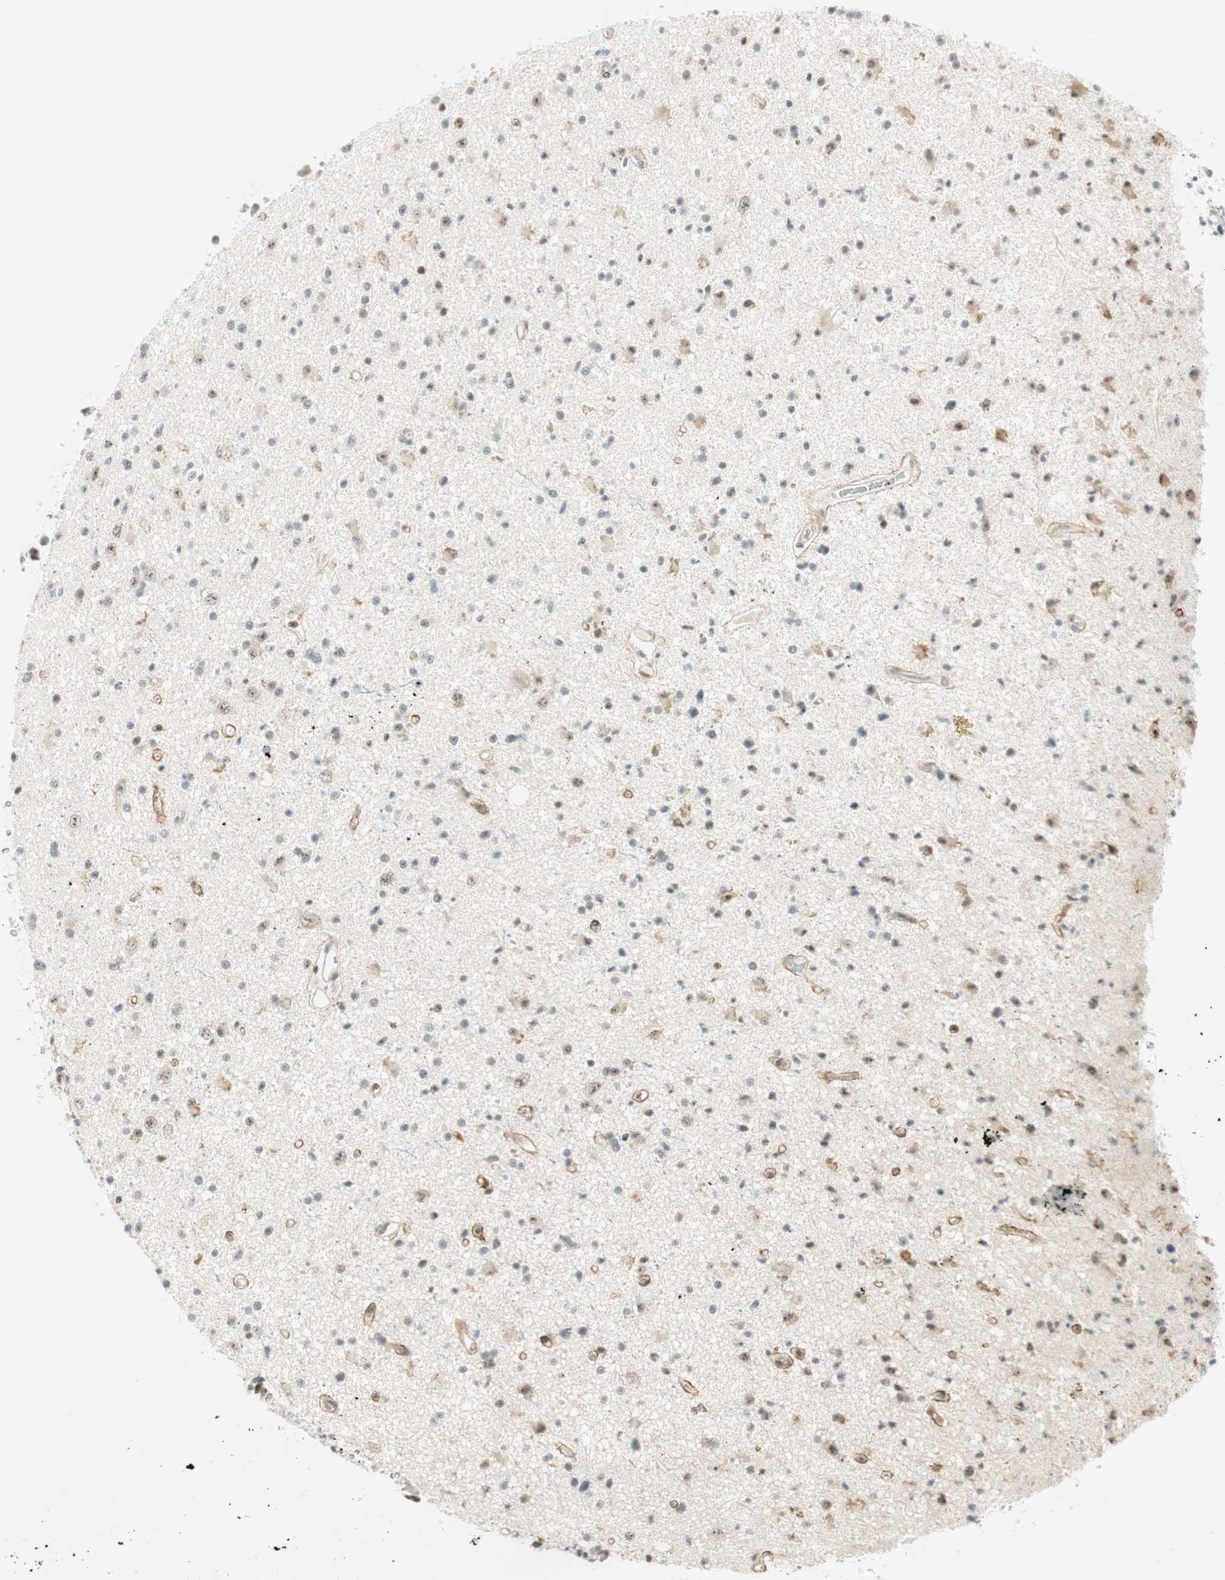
{"staining": {"intensity": "negative", "quantity": "none", "location": "none"}, "tissue": "glioma", "cell_type": "Tumor cells", "image_type": "cancer", "snomed": [{"axis": "morphology", "description": "Glioma, malignant, High grade"}, {"axis": "topography", "description": "Brain"}], "caption": "High magnification brightfield microscopy of glioma stained with DAB (3,3'-diaminobenzidine) (brown) and counterstained with hematoxylin (blue): tumor cells show no significant expression.", "gene": "MSX2", "patient": {"sex": "male", "age": 33}}